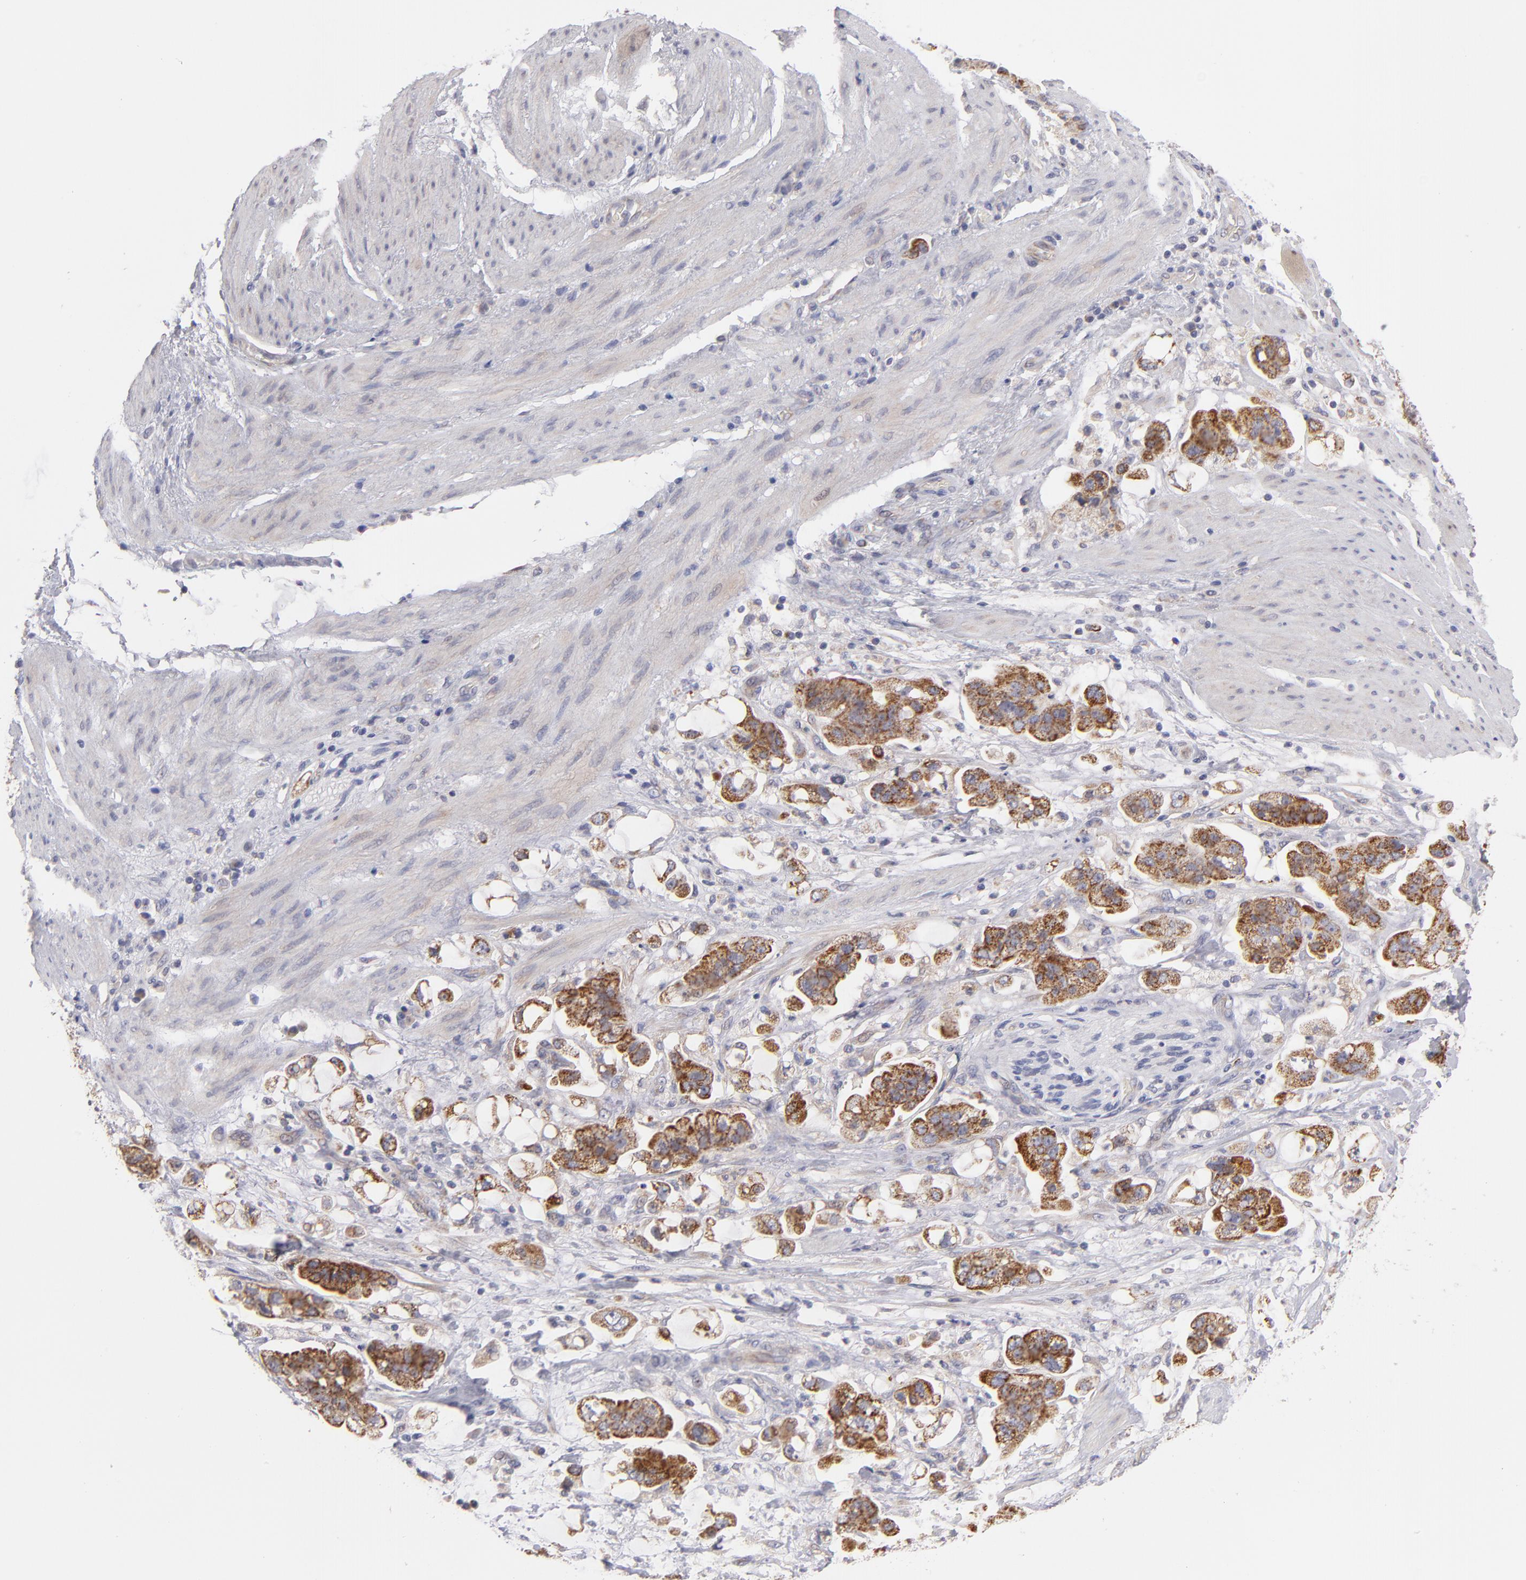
{"staining": {"intensity": "moderate", "quantity": ">75%", "location": "cytoplasmic/membranous"}, "tissue": "stomach cancer", "cell_type": "Tumor cells", "image_type": "cancer", "snomed": [{"axis": "morphology", "description": "Adenocarcinoma, NOS"}, {"axis": "topography", "description": "Stomach"}], "caption": "The immunohistochemical stain highlights moderate cytoplasmic/membranous expression in tumor cells of stomach adenocarcinoma tissue.", "gene": "HCCS", "patient": {"sex": "male", "age": 62}}